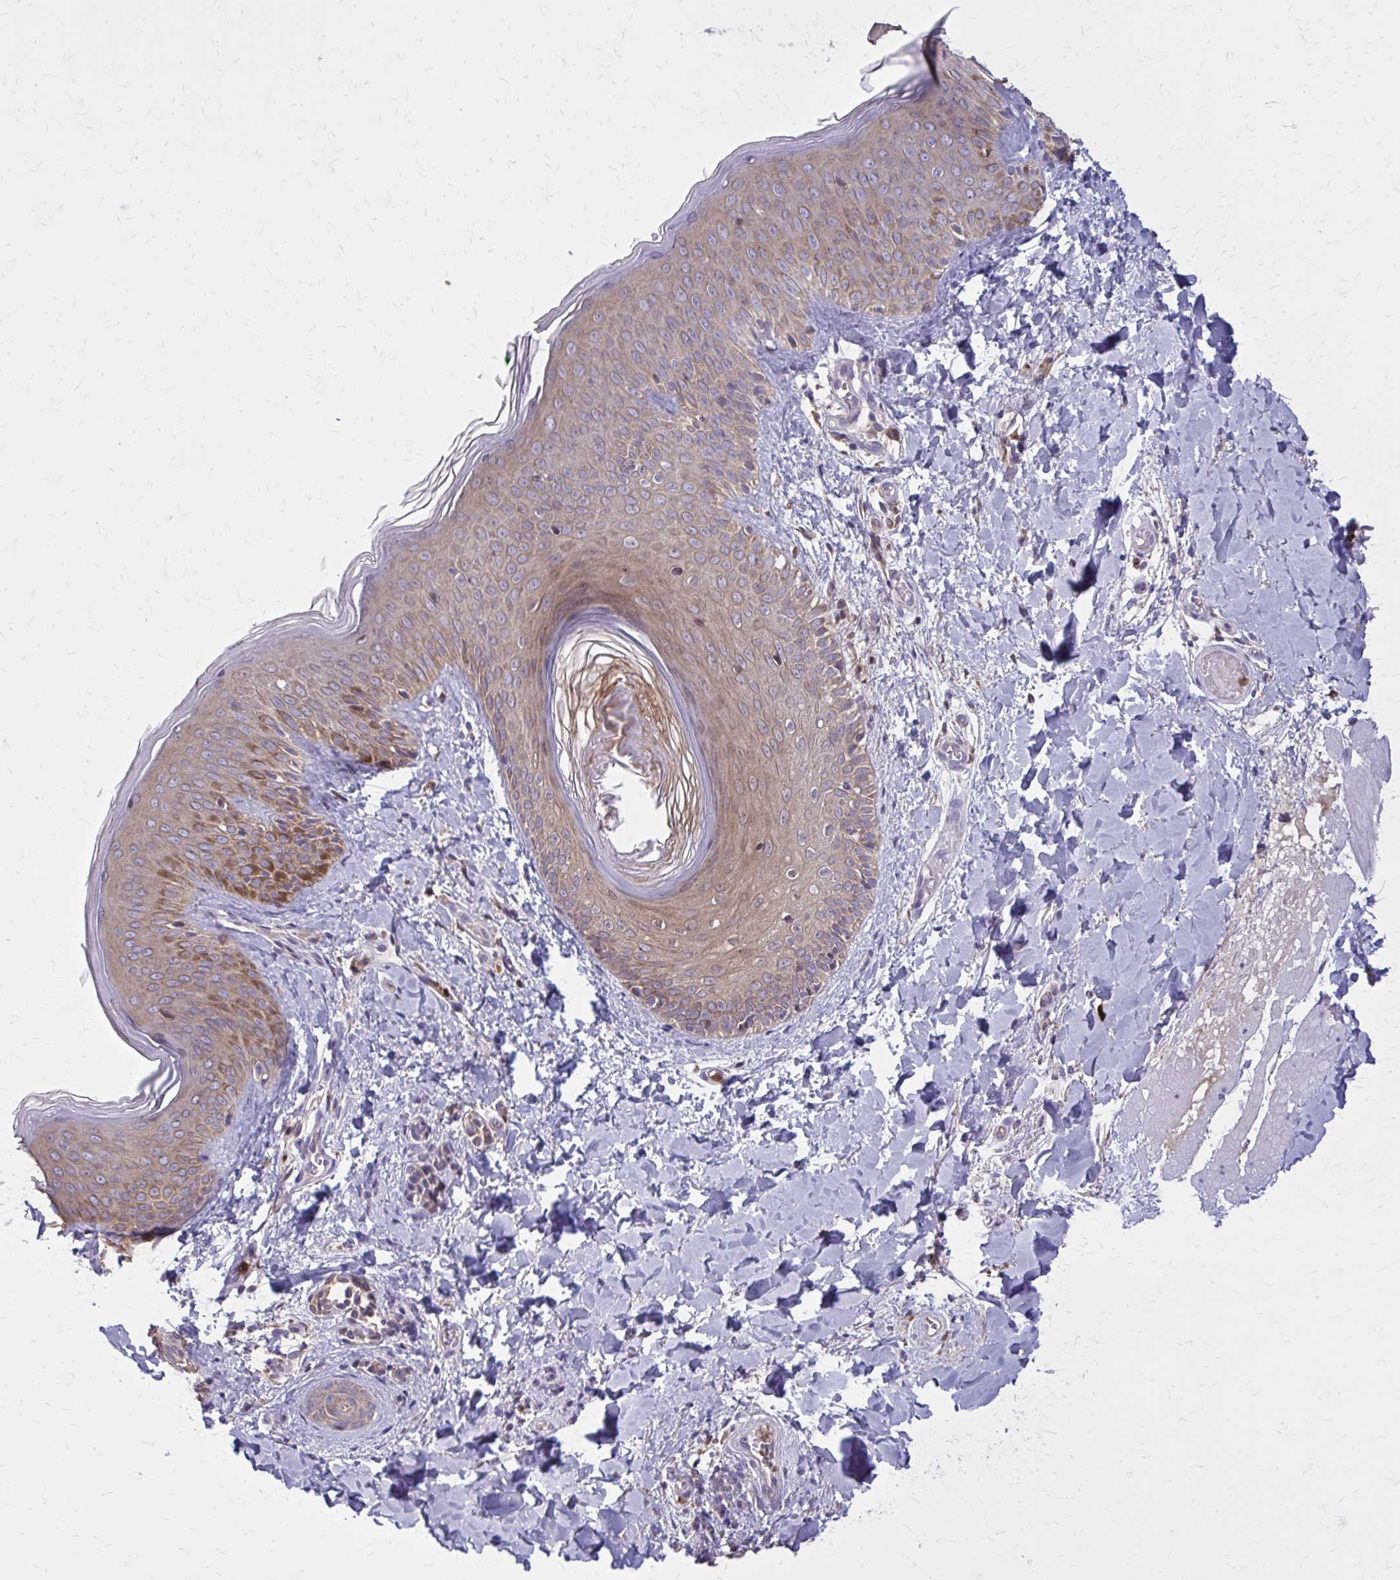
{"staining": {"intensity": "moderate", "quantity": "<25%", "location": "cytoplasmic/membranous"}, "tissue": "skin", "cell_type": "Fibroblasts", "image_type": "normal", "snomed": [{"axis": "morphology", "description": "Normal tissue, NOS"}, {"axis": "topography", "description": "Skin"}], "caption": "Immunohistochemical staining of unremarkable skin displays low levels of moderate cytoplasmic/membranous staining in approximately <25% of fibroblasts. The staining was performed using DAB, with brown indicating positive protein expression. Nuclei are stained blue with hematoxylin.", "gene": "NRBF2", "patient": {"sex": "male", "age": 16}}